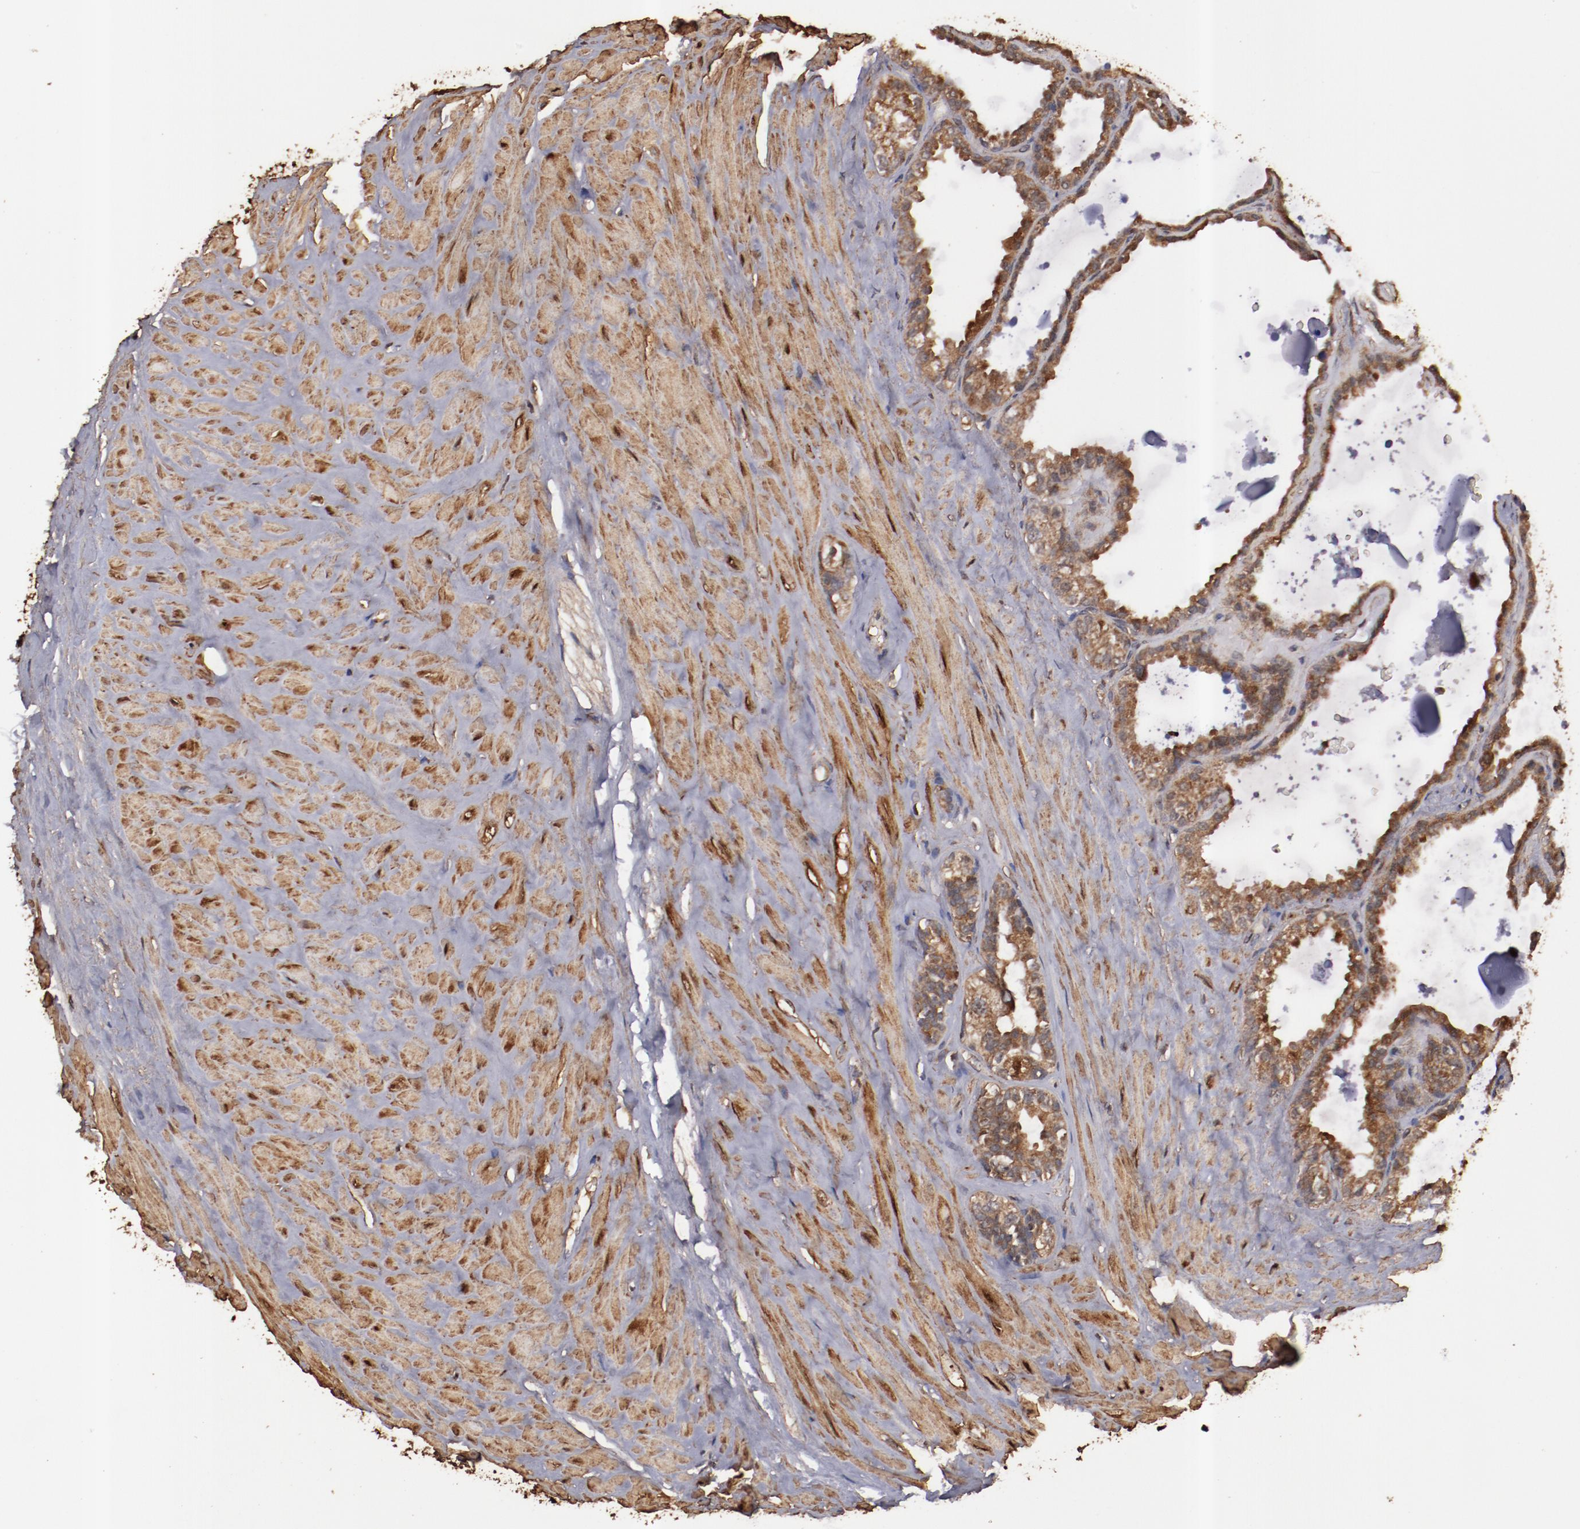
{"staining": {"intensity": "moderate", "quantity": ">75%", "location": "cytoplasmic/membranous"}, "tissue": "seminal vesicle", "cell_type": "Glandular cells", "image_type": "normal", "snomed": [{"axis": "morphology", "description": "Normal tissue, NOS"}, {"axis": "morphology", "description": "Inflammation, NOS"}, {"axis": "topography", "description": "Urinary bladder"}, {"axis": "topography", "description": "Prostate"}, {"axis": "topography", "description": "Seminal veicle"}], "caption": "This photomicrograph shows benign seminal vesicle stained with immunohistochemistry to label a protein in brown. The cytoplasmic/membranous of glandular cells show moderate positivity for the protein. Nuclei are counter-stained blue.", "gene": "TXNDC16", "patient": {"sex": "male", "age": 82}}